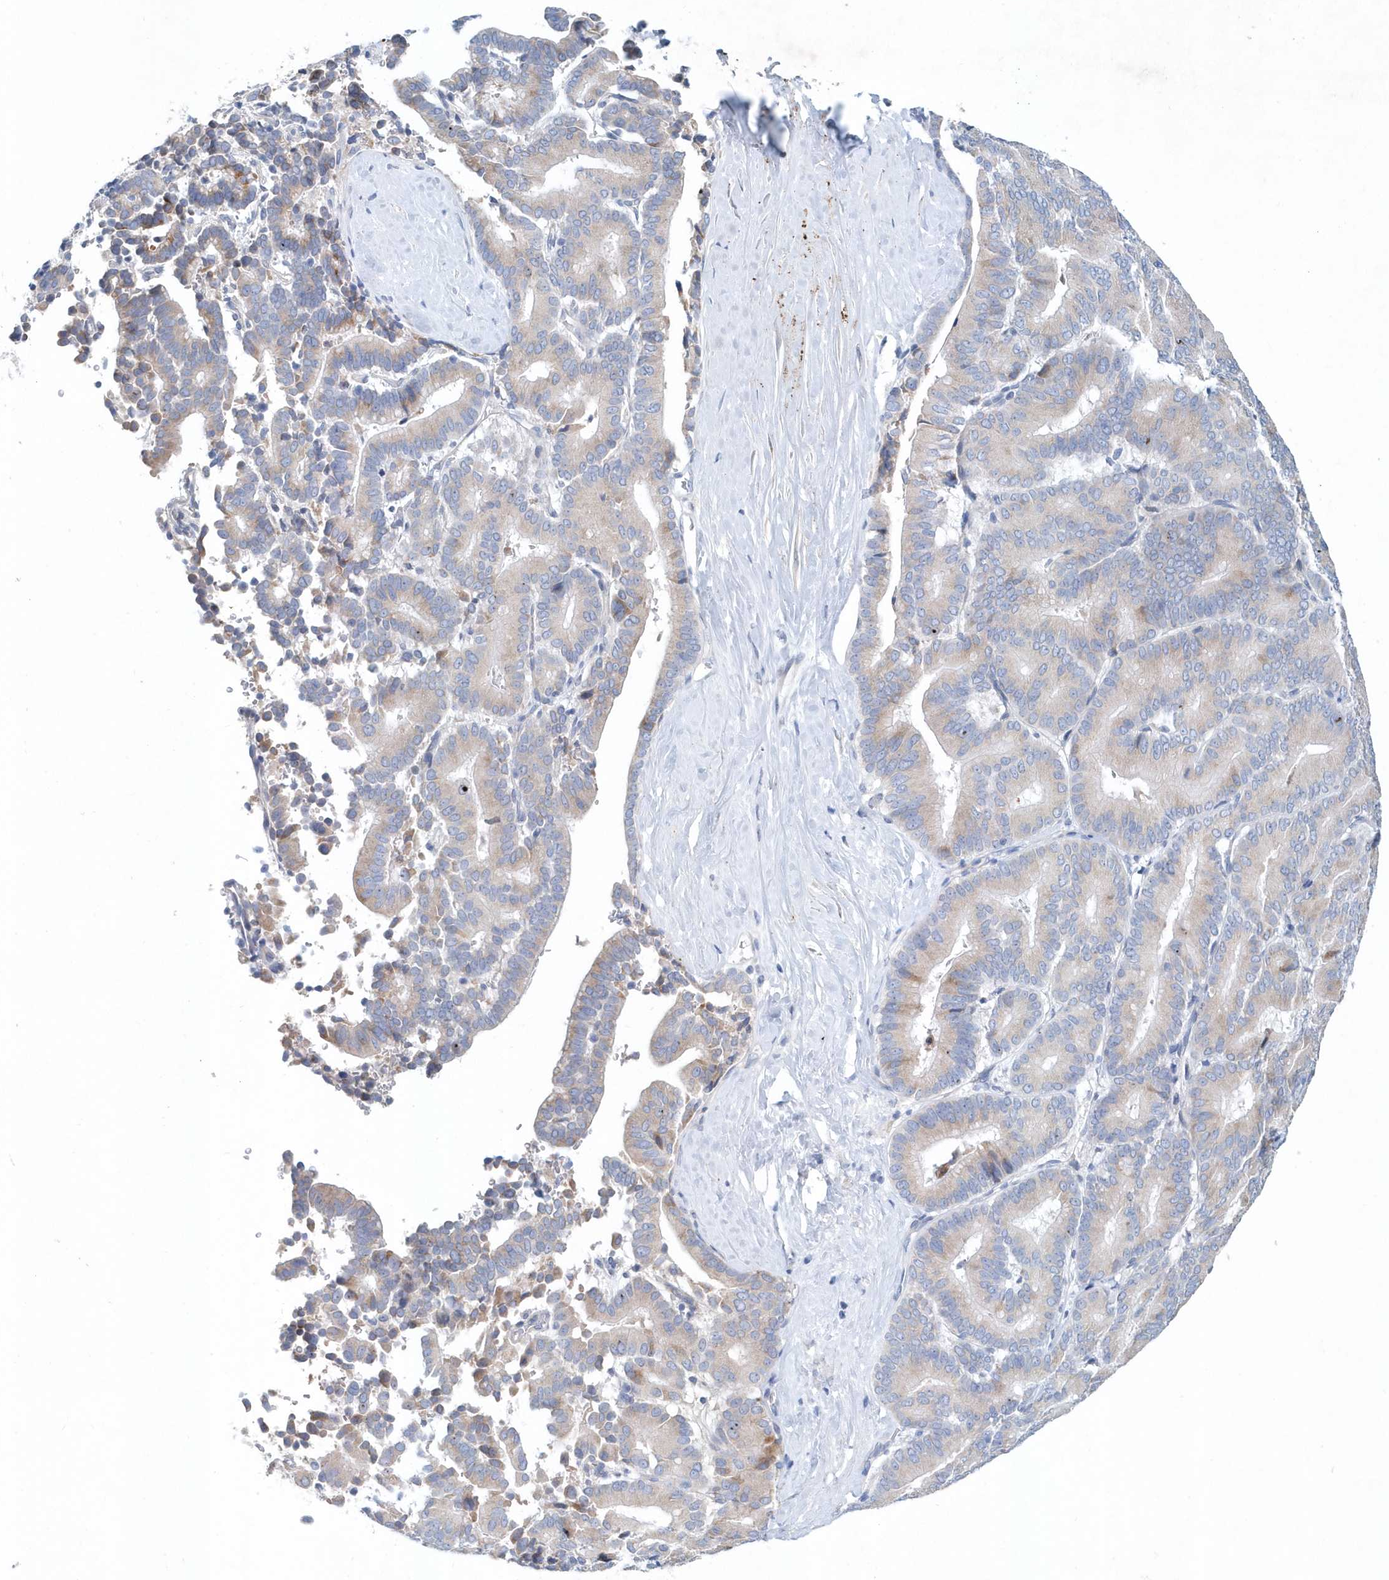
{"staining": {"intensity": "negative", "quantity": "none", "location": "none"}, "tissue": "liver cancer", "cell_type": "Tumor cells", "image_type": "cancer", "snomed": [{"axis": "morphology", "description": "Cholangiocarcinoma"}, {"axis": "topography", "description": "Liver"}], "caption": "A high-resolution photomicrograph shows IHC staining of cholangiocarcinoma (liver), which exhibits no significant expression in tumor cells.", "gene": "PFN2", "patient": {"sex": "female", "age": 75}}